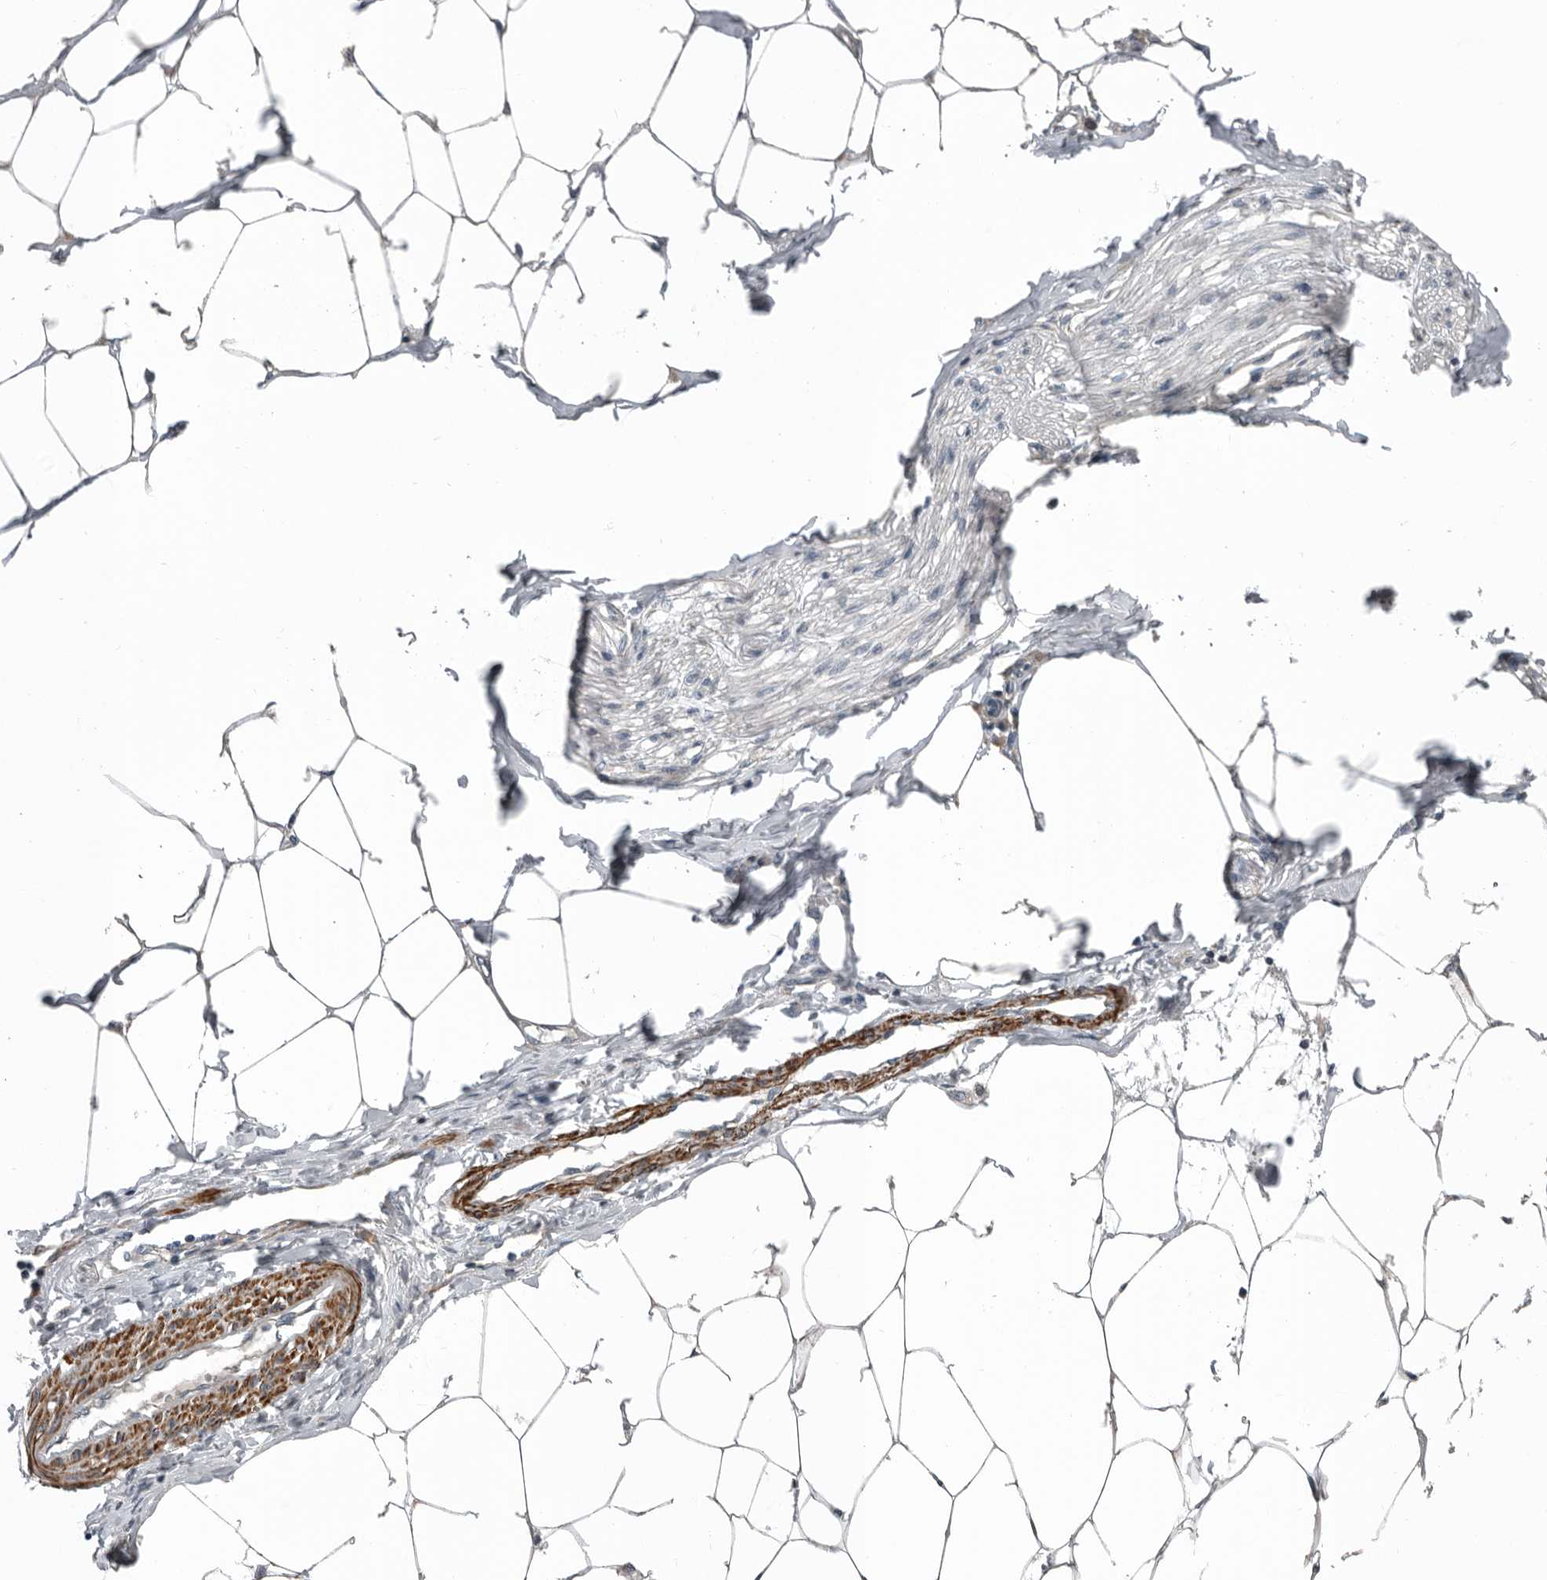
{"staining": {"intensity": "negative", "quantity": "none", "location": "none"}, "tissue": "adipose tissue", "cell_type": "Adipocytes", "image_type": "normal", "snomed": [{"axis": "morphology", "description": "Normal tissue, NOS"}, {"axis": "morphology", "description": "Adenocarcinoma, NOS"}, {"axis": "topography", "description": "Colon"}, {"axis": "topography", "description": "Peripheral nerve tissue"}], "caption": "Adipose tissue stained for a protein using immunohistochemistry shows no positivity adipocytes.", "gene": "DPY19L4", "patient": {"sex": "male", "age": 14}}